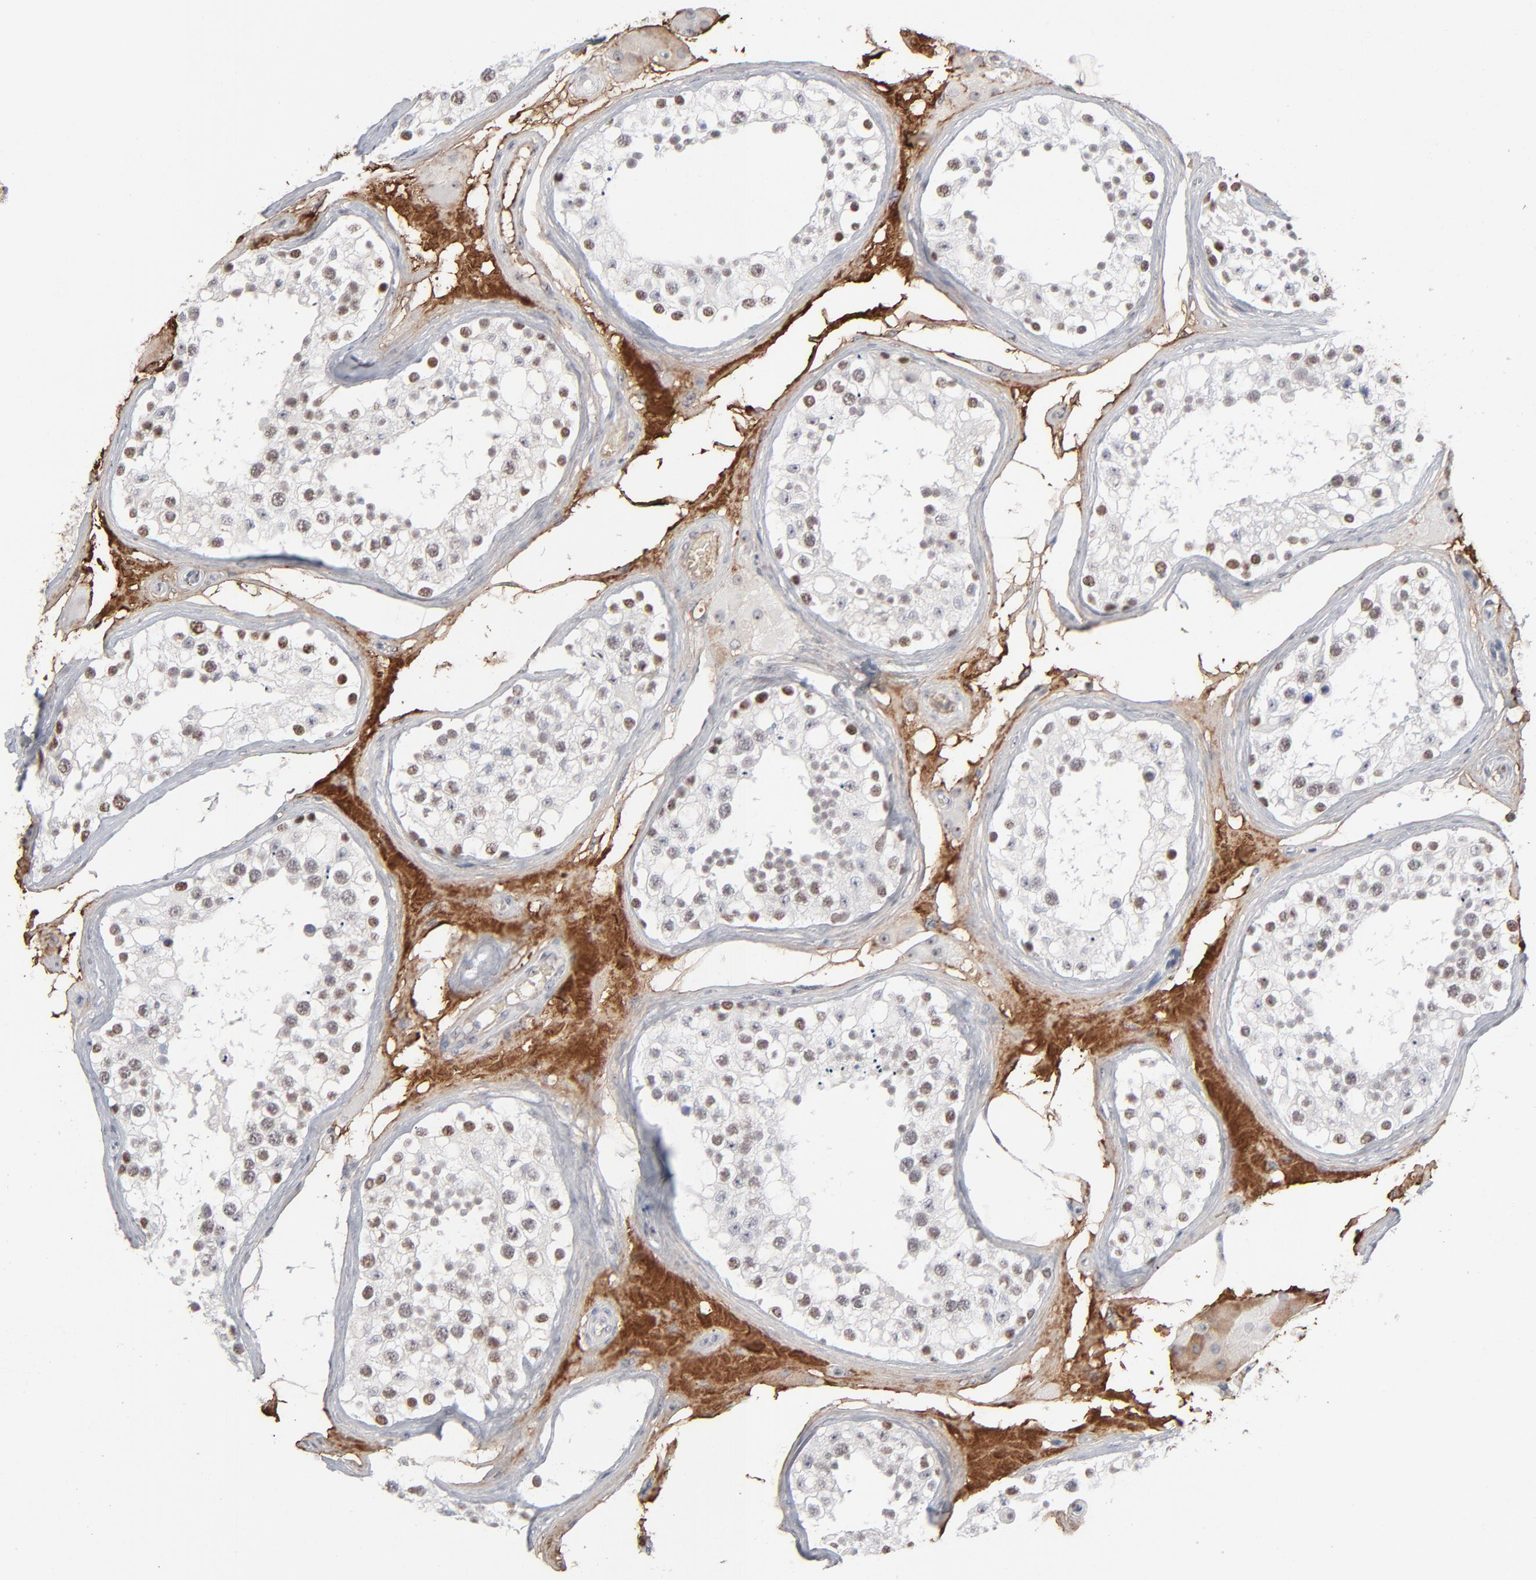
{"staining": {"intensity": "weak", "quantity": "<25%", "location": "nuclear"}, "tissue": "testis", "cell_type": "Cells in seminiferous ducts", "image_type": "normal", "snomed": [{"axis": "morphology", "description": "Normal tissue, NOS"}, {"axis": "topography", "description": "Testis"}], "caption": "Immunohistochemistry of unremarkable testis reveals no expression in cells in seminiferous ducts. (Brightfield microscopy of DAB (3,3'-diaminobenzidine) immunohistochemistry at high magnification).", "gene": "MPHOSPH6", "patient": {"sex": "male", "age": 68}}